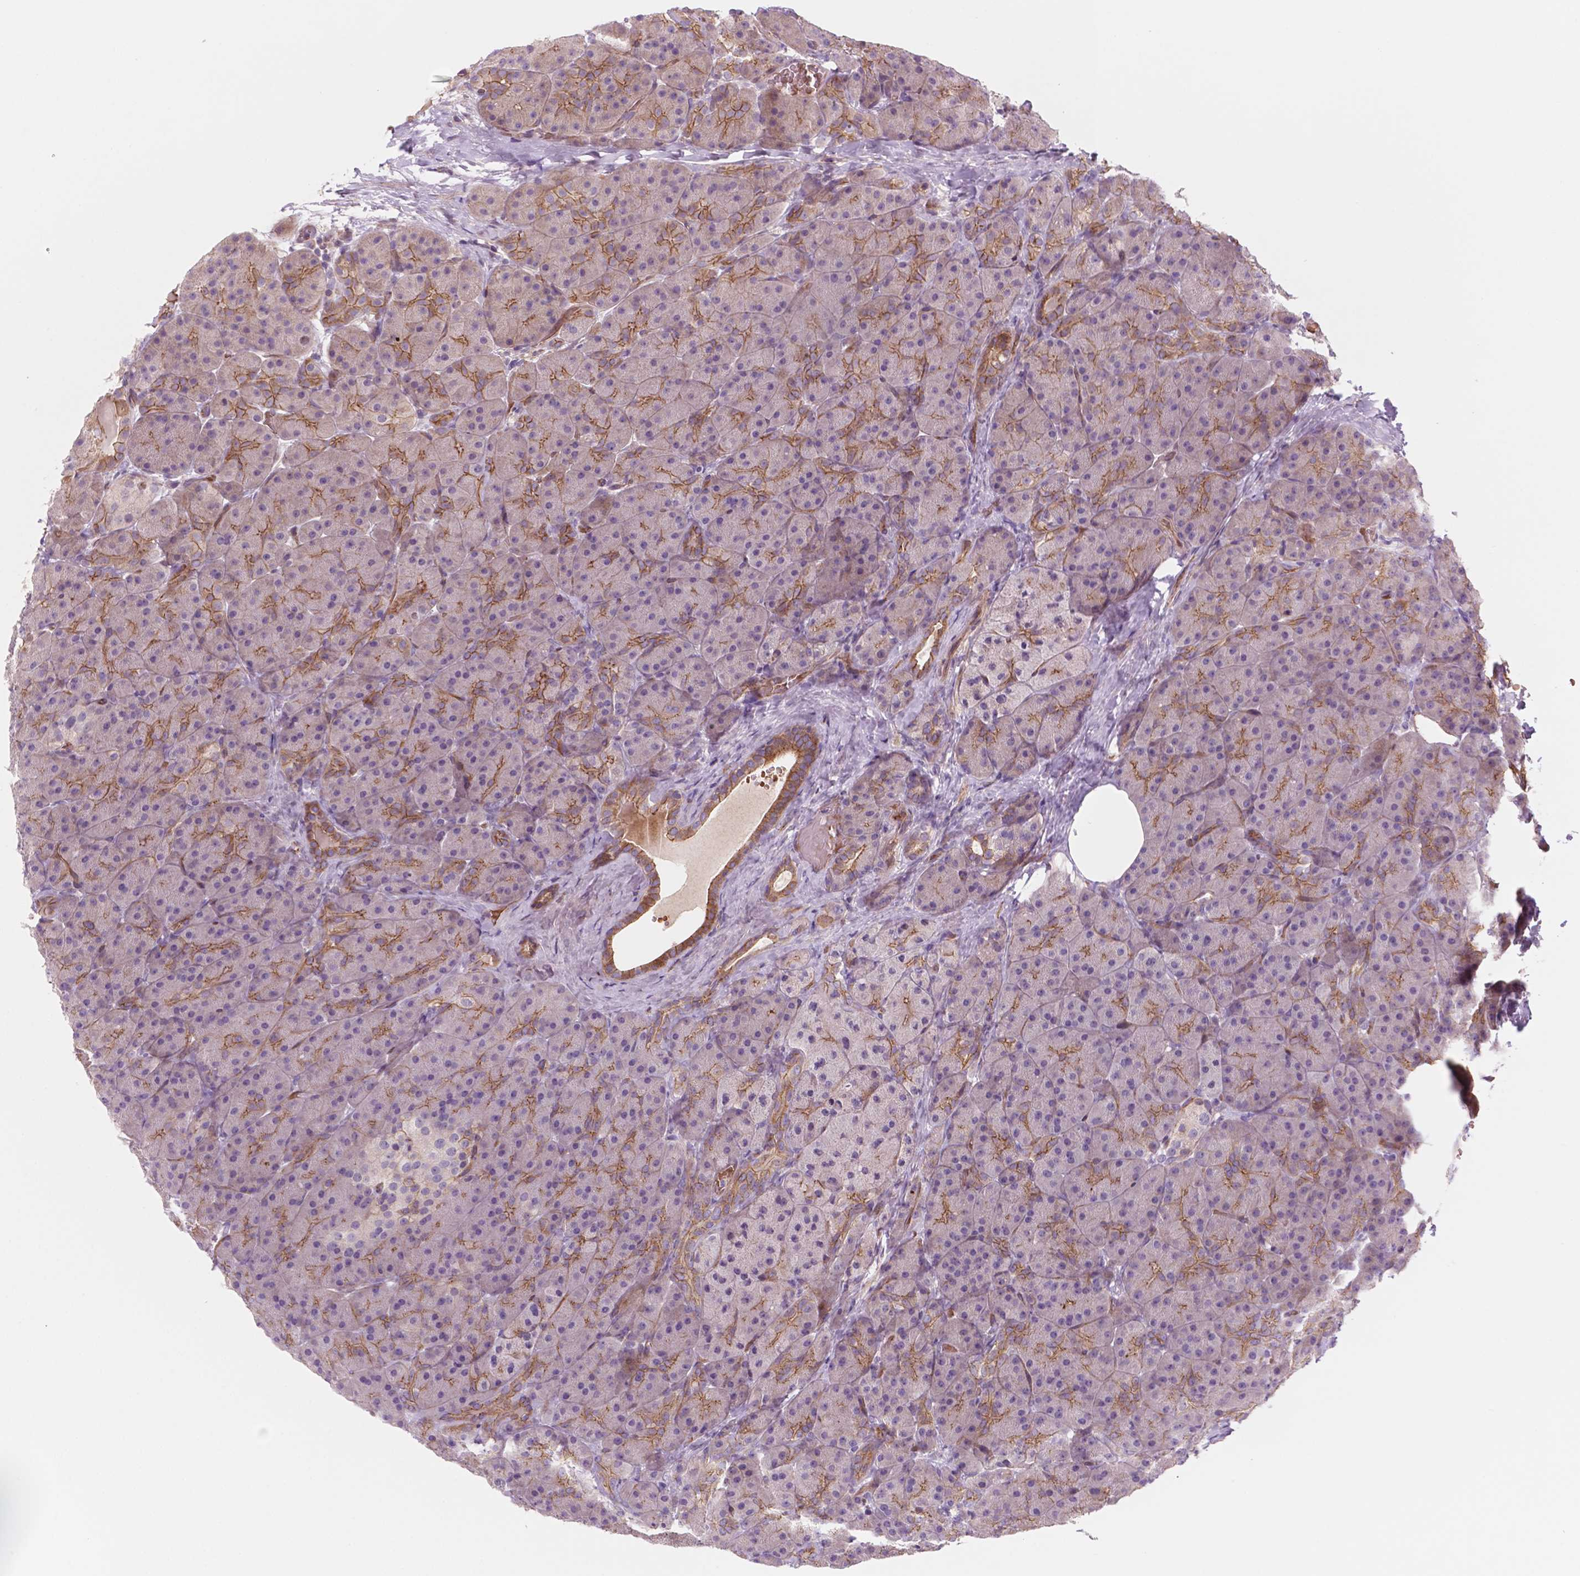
{"staining": {"intensity": "moderate", "quantity": "25%-75%", "location": "cytoplasmic/membranous"}, "tissue": "pancreas", "cell_type": "Exocrine glandular cells", "image_type": "normal", "snomed": [{"axis": "morphology", "description": "Normal tissue, NOS"}, {"axis": "topography", "description": "Pancreas"}], "caption": "This micrograph exhibits immunohistochemistry staining of normal human pancreas, with medium moderate cytoplasmic/membranous staining in about 25%-75% of exocrine glandular cells.", "gene": "RND3", "patient": {"sex": "male", "age": 57}}